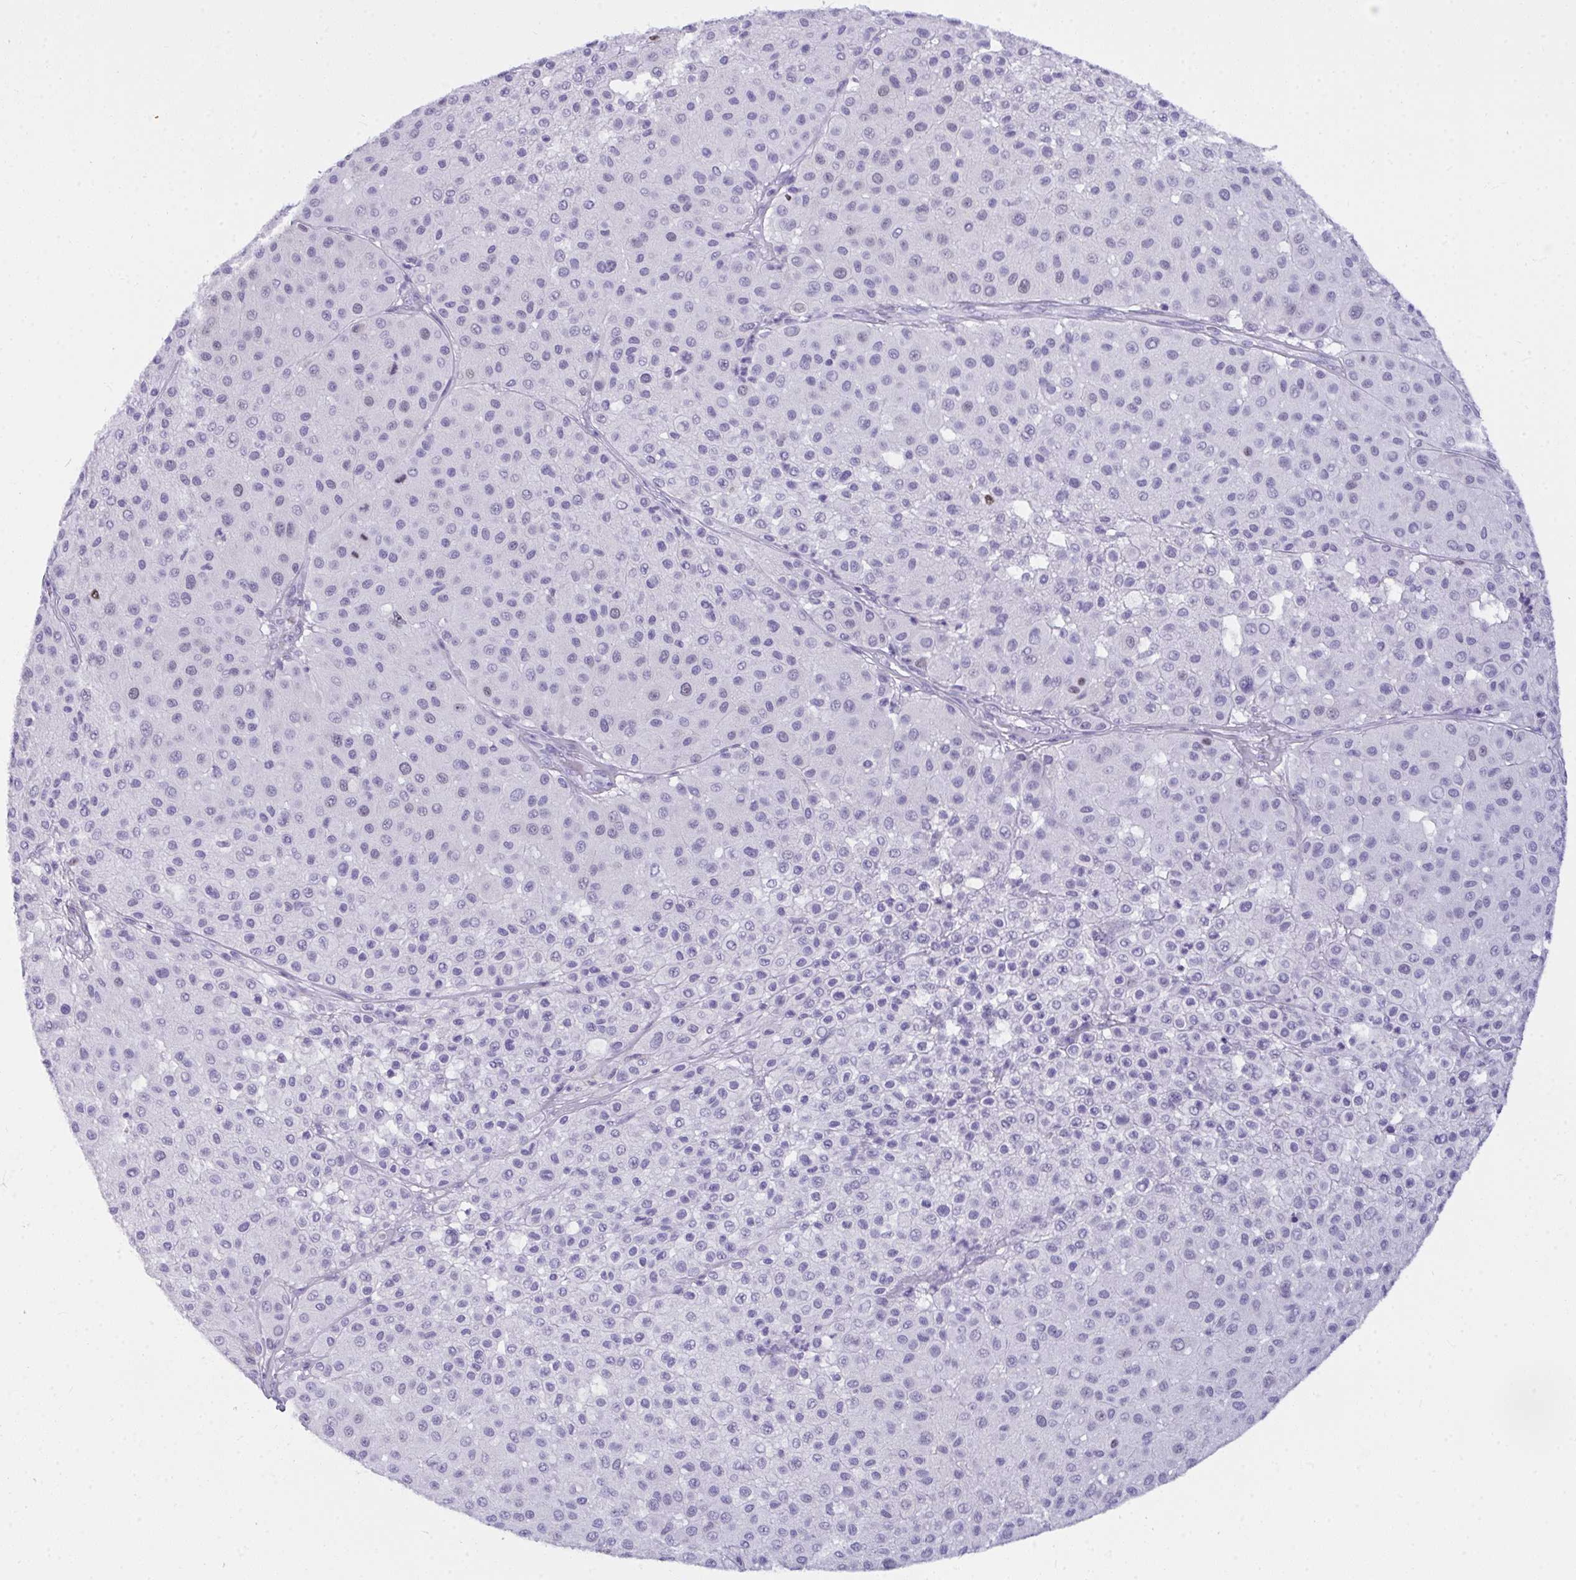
{"staining": {"intensity": "negative", "quantity": "none", "location": "none"}, "tissue": "melanoma", "cell_type": "Tumor cells", "image_type": "cancer", "snomed": [{"axis": "morphology", "description": "Malignant melanoma, Metastatic site"}, {"axis": "topography", "description": "Smooth muscle"}], "caption": "Immunohistochemistry (IHC) photomicrograph of malignant melanoma (metastatic site) stained for a protein (brown), which exhibits no staining in tumor cells.", "gene": "SUZ12", "patient": {"sex": "male", "age": 41}}